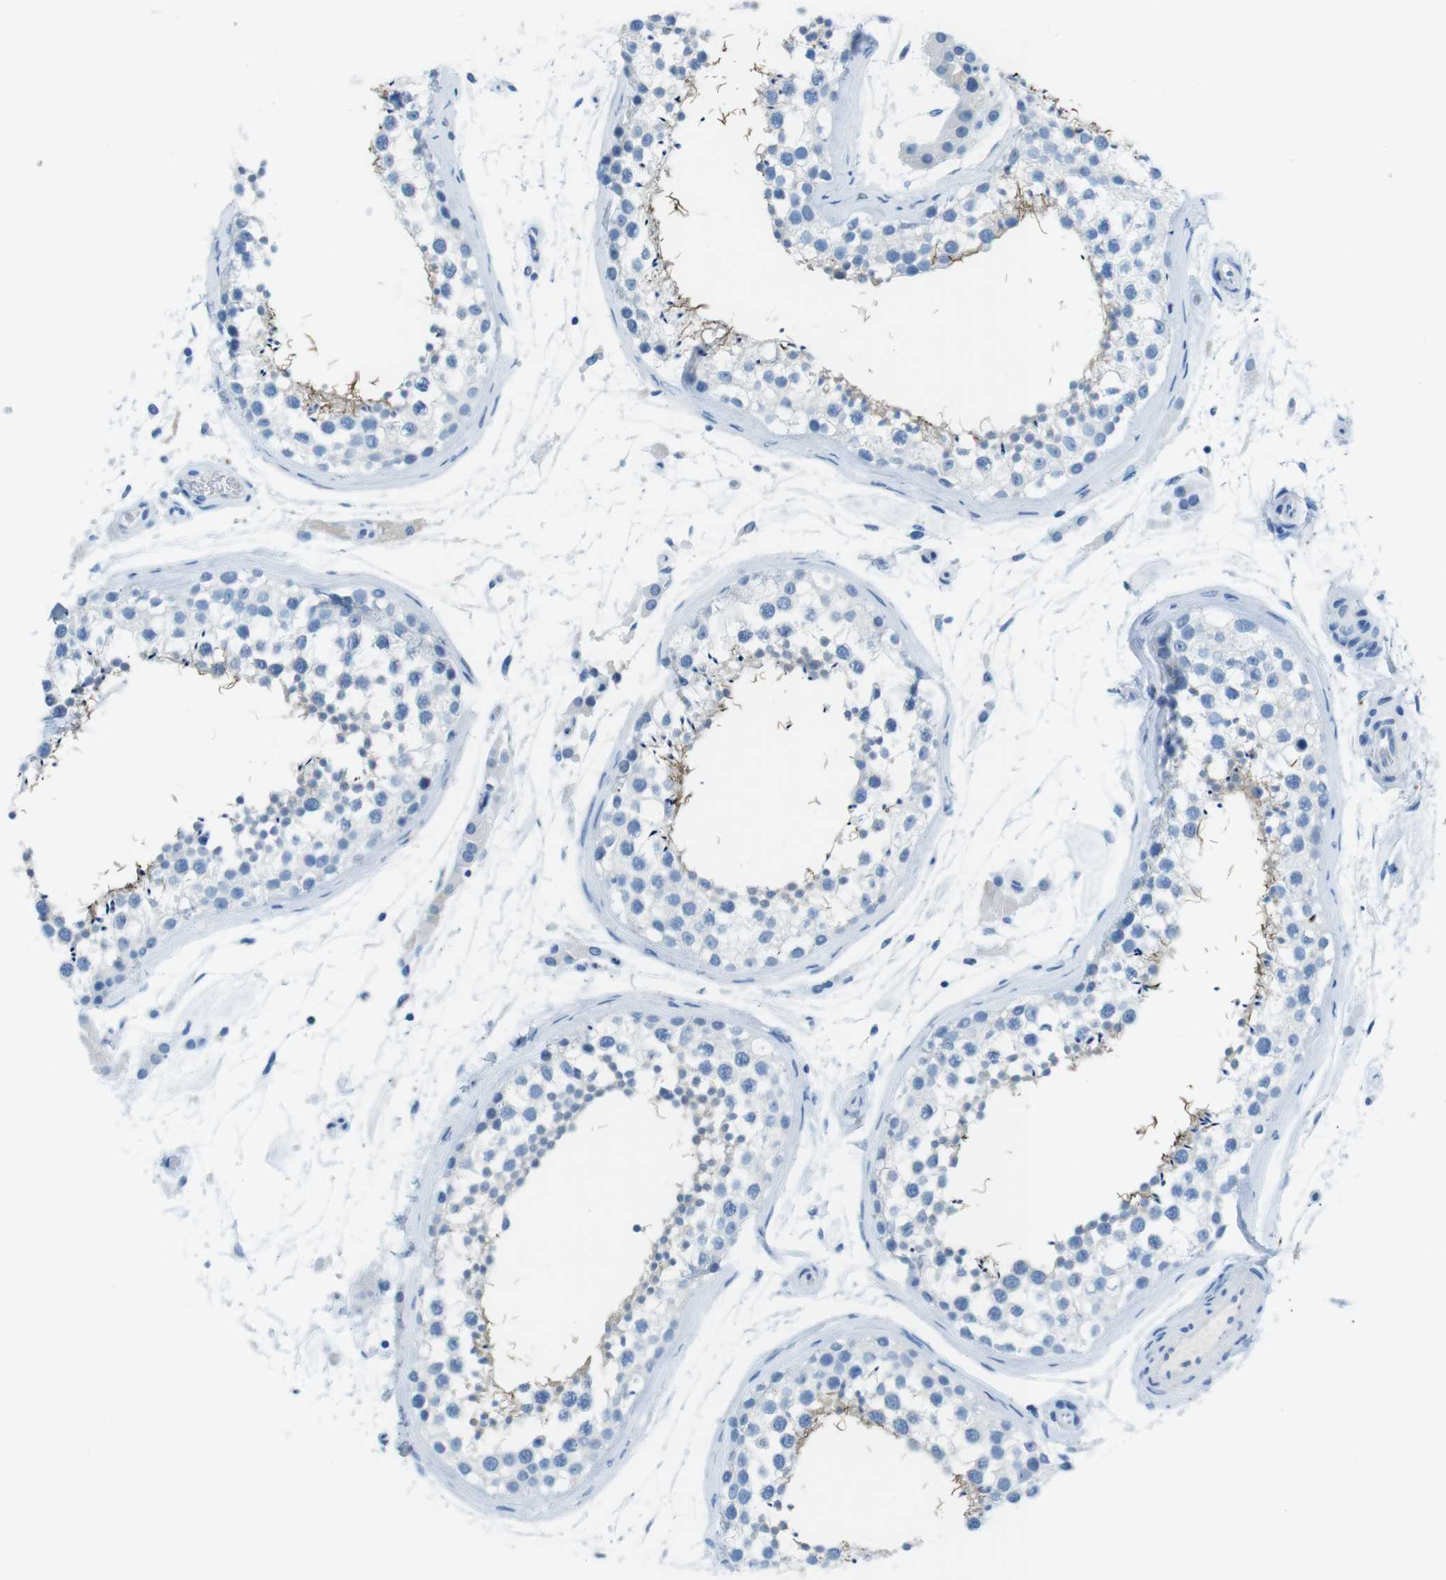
{"staining": {"intensity": "weak", "quantity": "<25%", "location": "cytoplasmic/membranous"}, "tissue": "testis", "cell_type": "Cells in seminiferous ducts", "image_type": "normal", "snomed": [{"axis": "morphology", "description": "Normal tissue, NOS"}, {"axis": "topography", "description": "Testis"}], "caption": "The micrograph reveals no staining of cells in seminiferous ducts in normal testis.", "gene": "GAP43", "patient": {"sex": "male", "age": 46}}